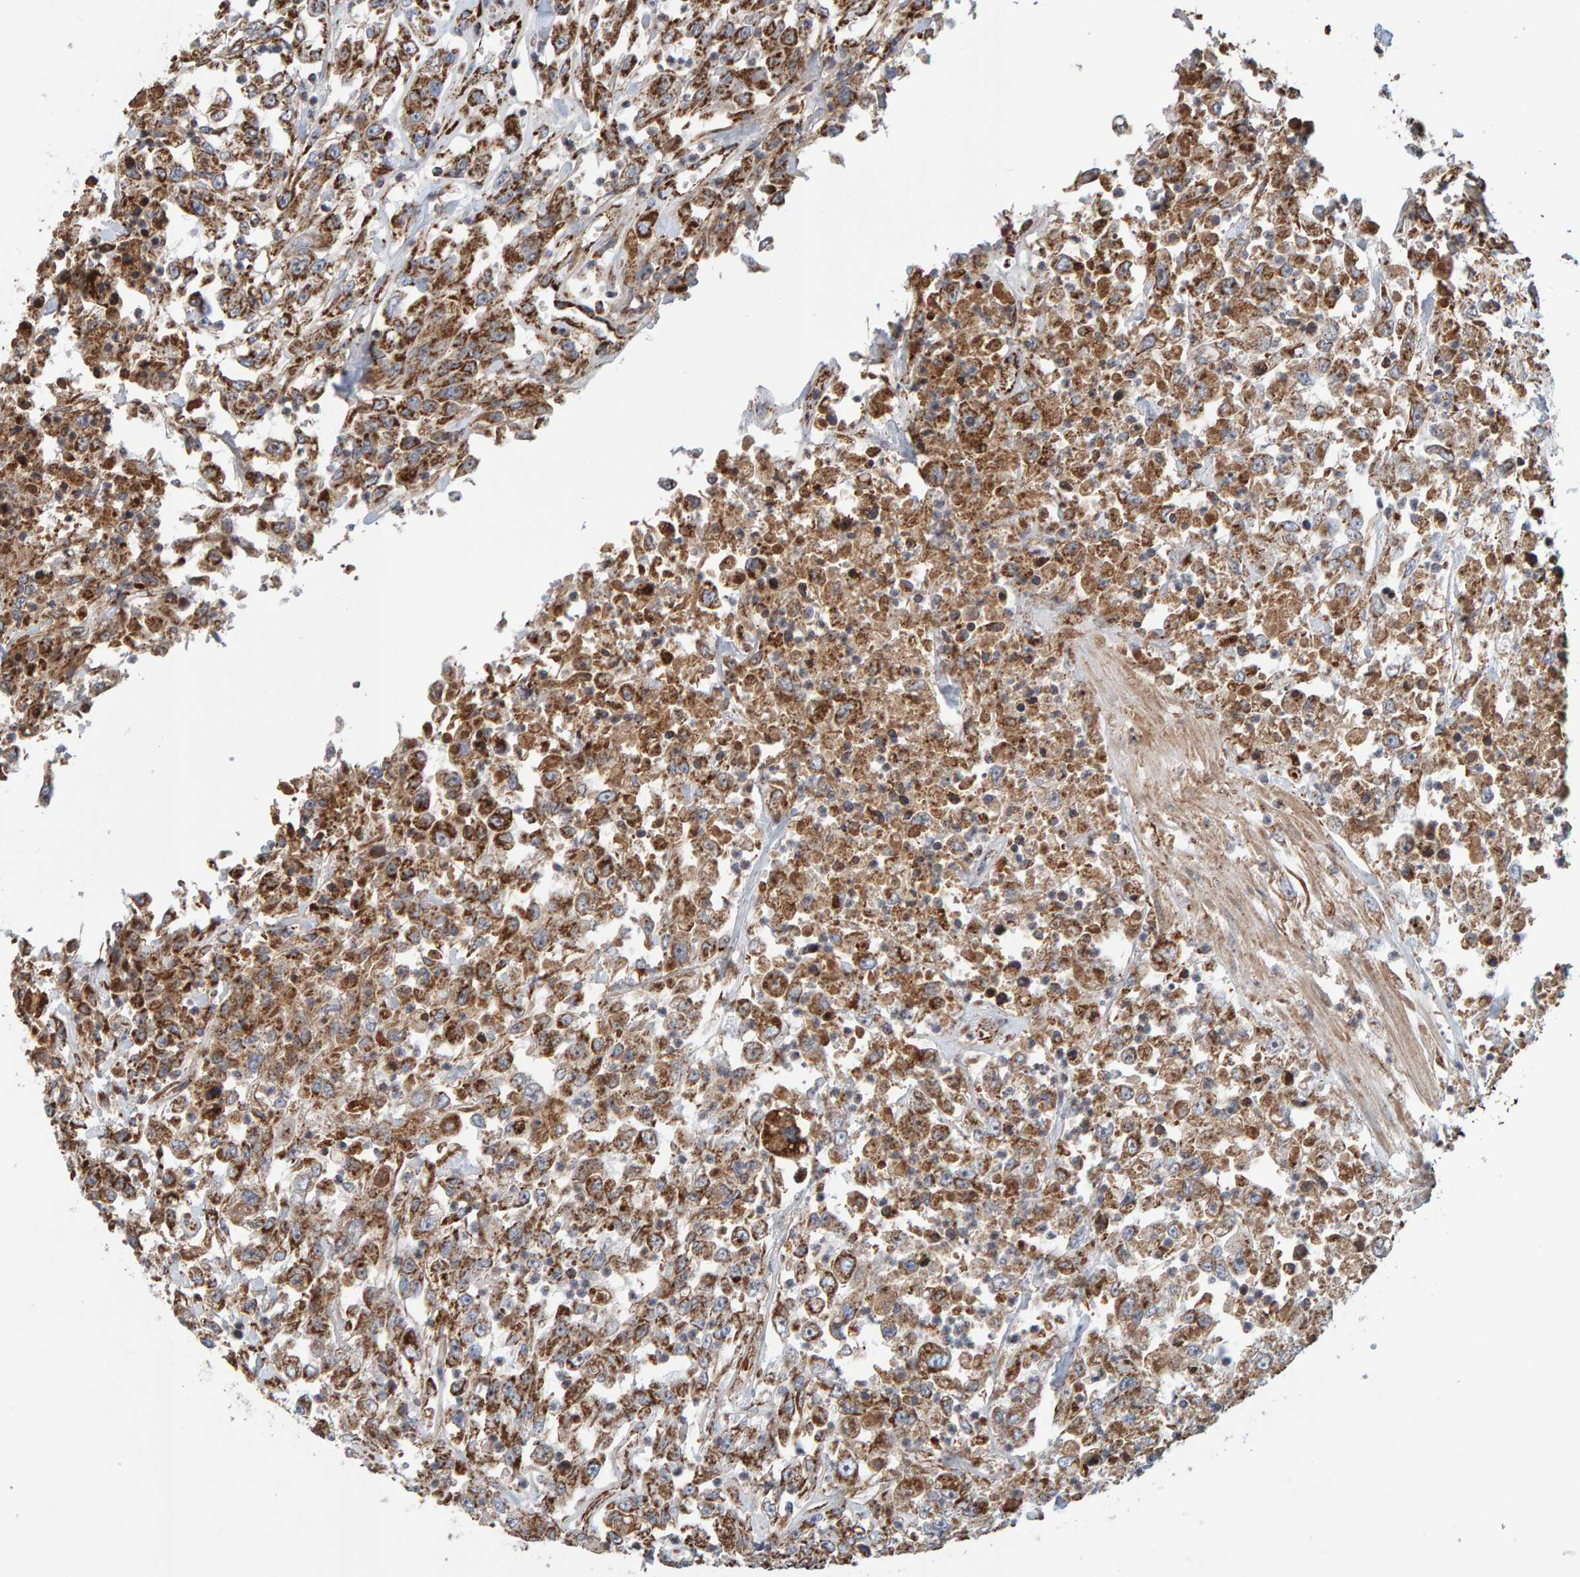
{"staining": {"intensity": "moderate", "quantity": ">75%", "location": "cytoplasmic/membranous"}, "tissue": "urothelial cancer", "cell_type": "Tumor cells", "image_type": "cancer", "snomed": [{"axis": "morphology", "description": "Urothelial carcinoma, High grade"}, {"axis": "topography", "description": "Urinary bladder"}], "caption": "The micrograph shows immunohistochemical staining of urothelial cancer. There is moderate cytoplasmic/membranous positivity is present in approximately >75% of tumor cells.", "gene": "MRPL45", "patient": {"sex": "male", "age": 46}}